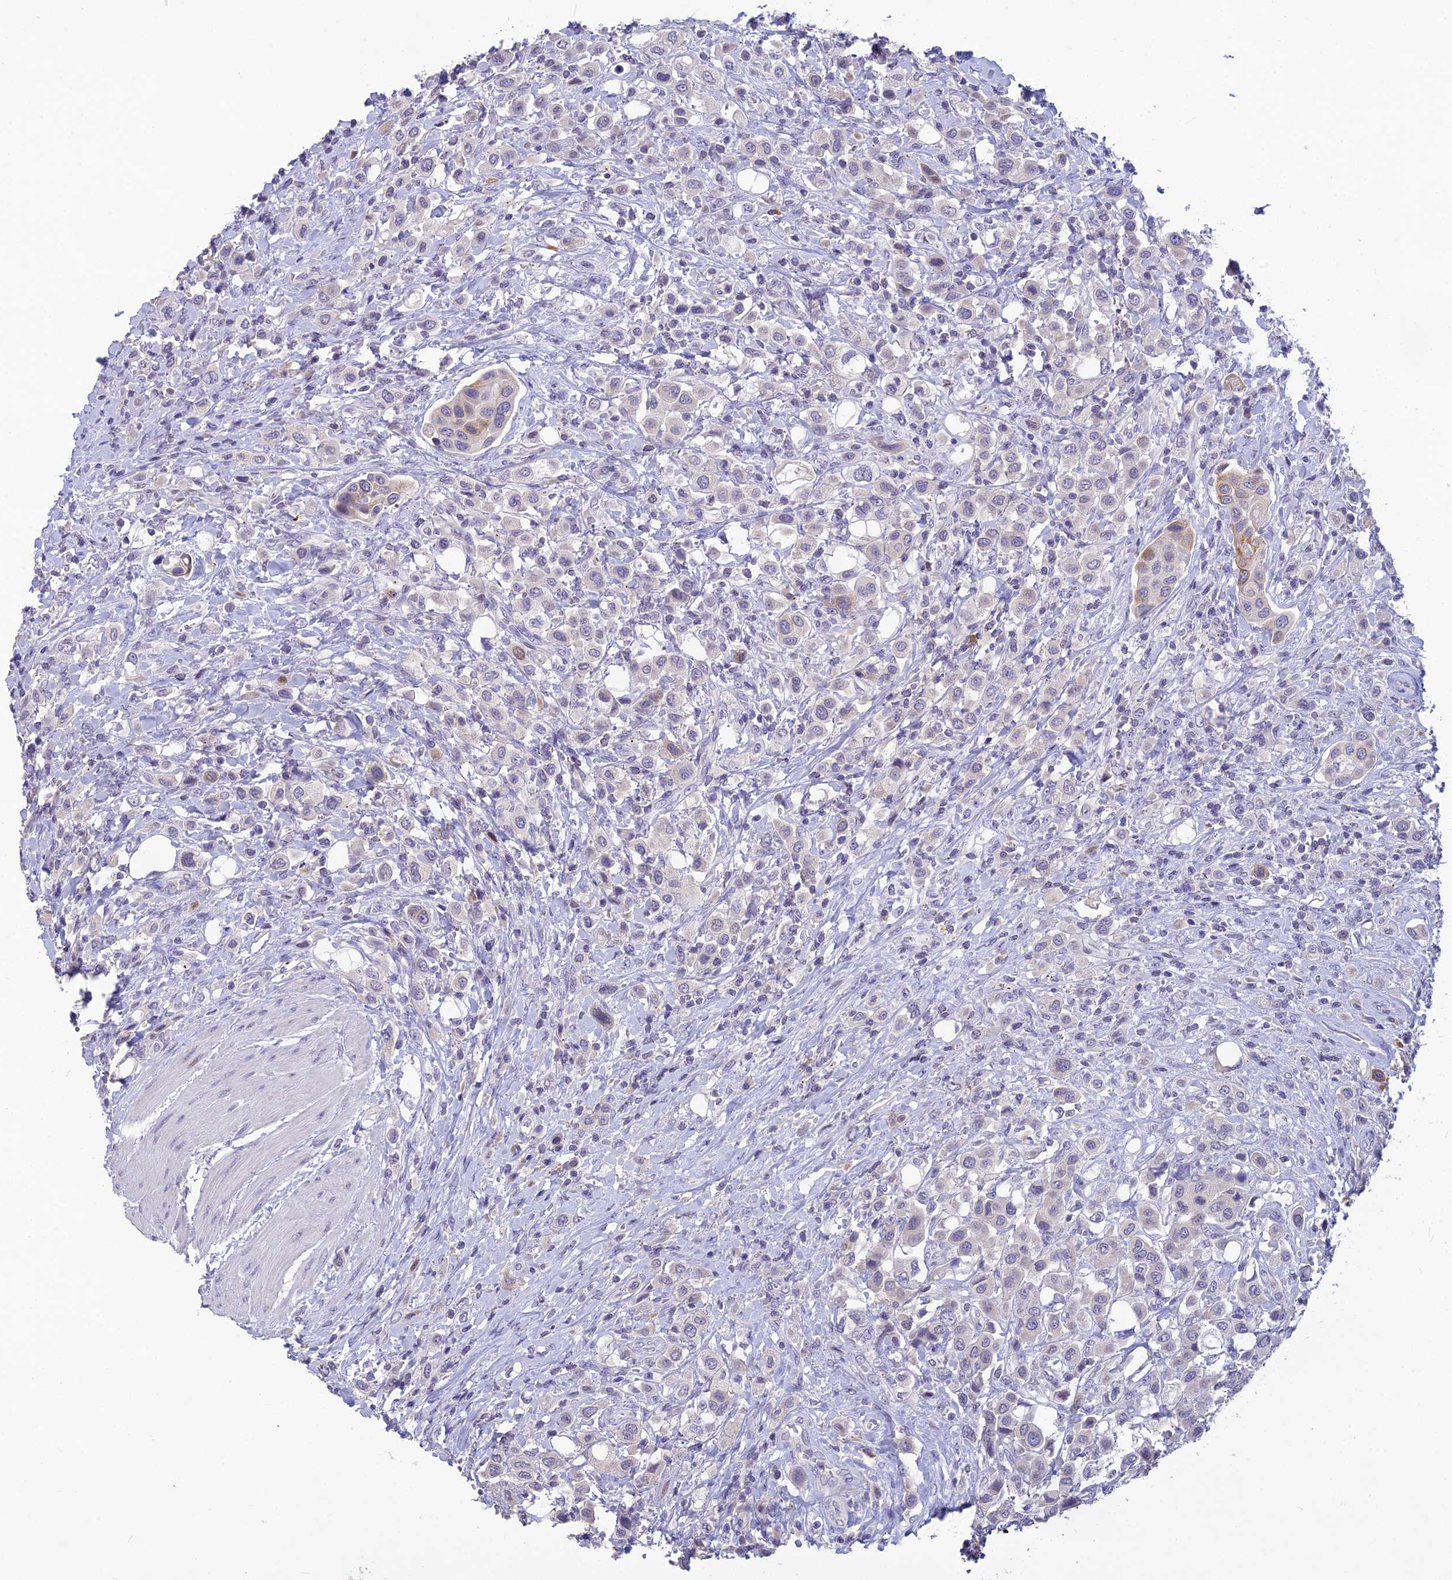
{"staining": {"intensity": "negative", "quantity": "none", "location": "none"}, "tissue": "urothelial cancer", "cell_type": "Tumor cells", "image_type": "cancer", "snomed": [{"axis": "morphology", "description": "Urothelial carcinoma, High grade"}, {"axis": "topography", "description": "Urinary bladder"}], "caption": "IHC of high-grade urothelial carcinoma shows no positivity in tumor cells.", "gene": "TMEM134", "patient": {"sex": "male", "age": 50}}